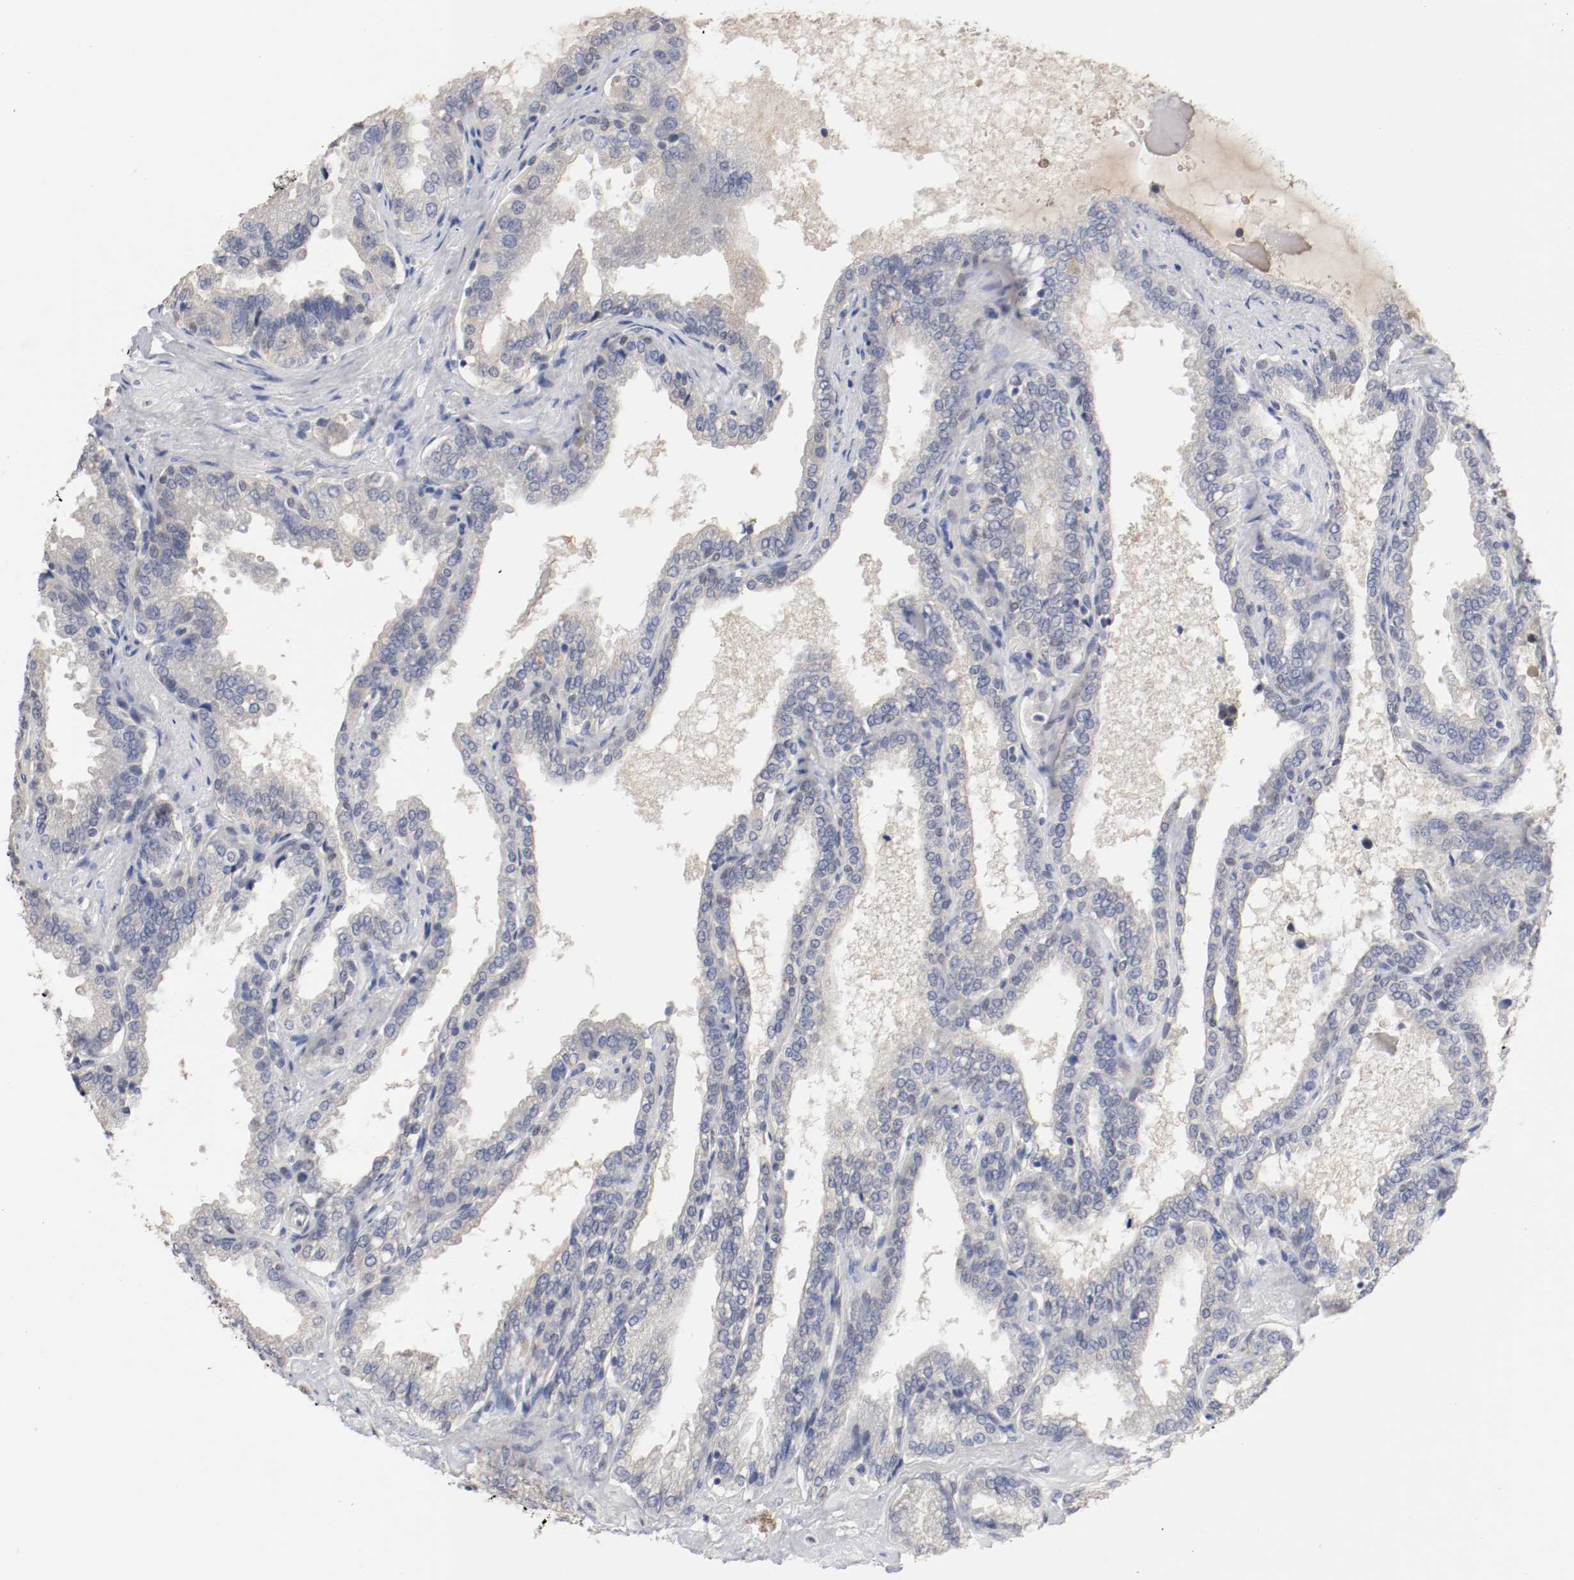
{"staining": {"intensity": "moderate", "quantity": "<25%", "location": "cytoplasmic/membranous,nuclear"}, "tissue": "seminal vesicle", "cell_type": "Glandular cells", "image_type": "normal", "snomed": [{"axis": "morphology", "description": "Normal tissue, NOS"}, {"axis": "topography", "description": "Seminal veicle"}], "caption": "IHC photomicrograph of normal human seminal vesicle stained for a protein (brown), which reveals low levels of moderate cytoplasmic/membranous,nuclear staining in approximately <25% of glandular cells.", "gene": "FOSL2", "patient": {"sex": "male", "age": 46}}